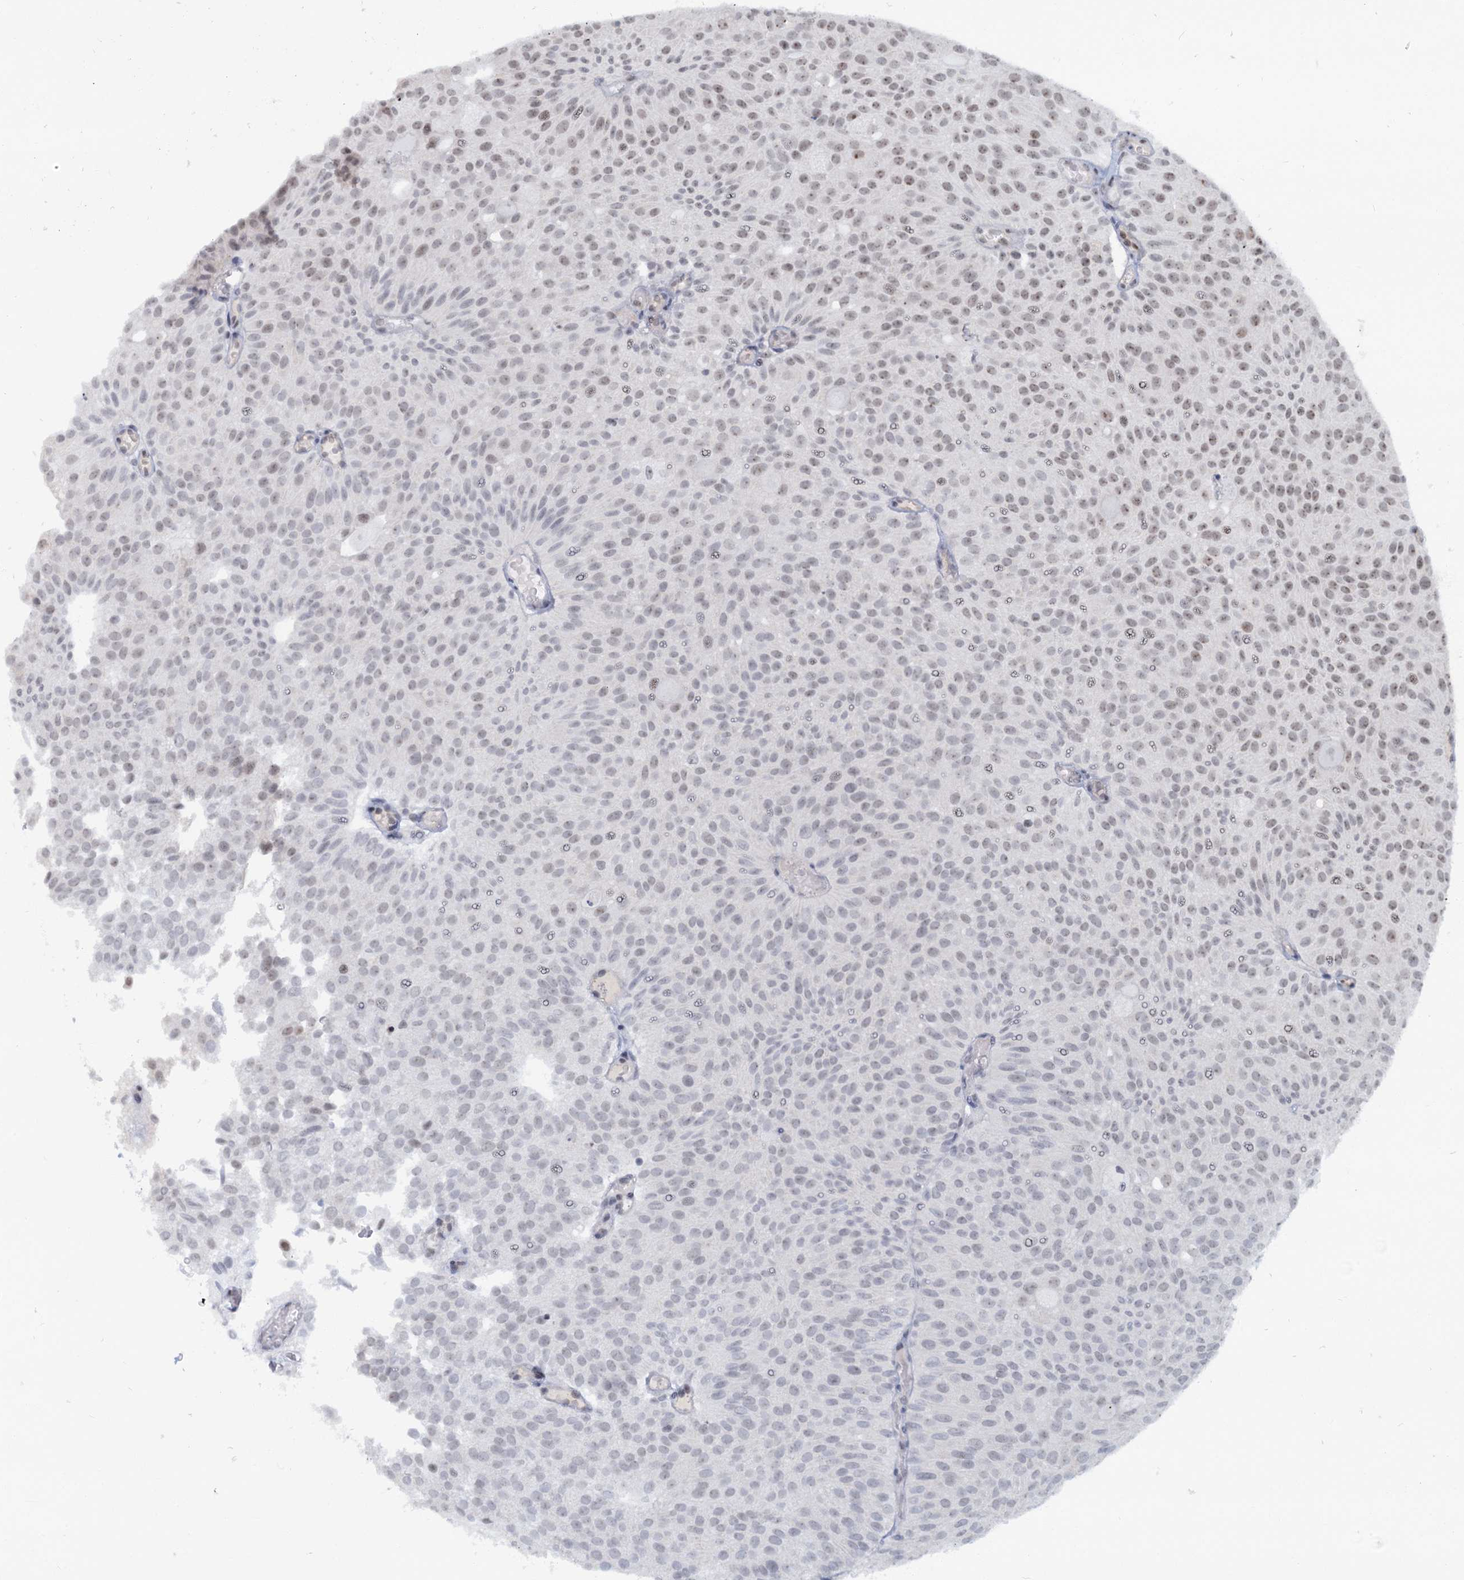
{"staining": {"intensity": "weak", "quantity": "<25%", "location": "nuclear"}, "tissue": "urothelial cancer", "cell_type": "Tumor cells", "image_type": "cancer", "snomed": [{"axis": "morphology", "description": "Urothelial carcinoma, Low grade"}, {"axis": "topography", "description": "Urinary bladder"}], "caption": "Tumor cells are negative for protein expression in human urothelial cancer.", "gene": "C1D", "patient": {"sex": "male", "age": 78}}